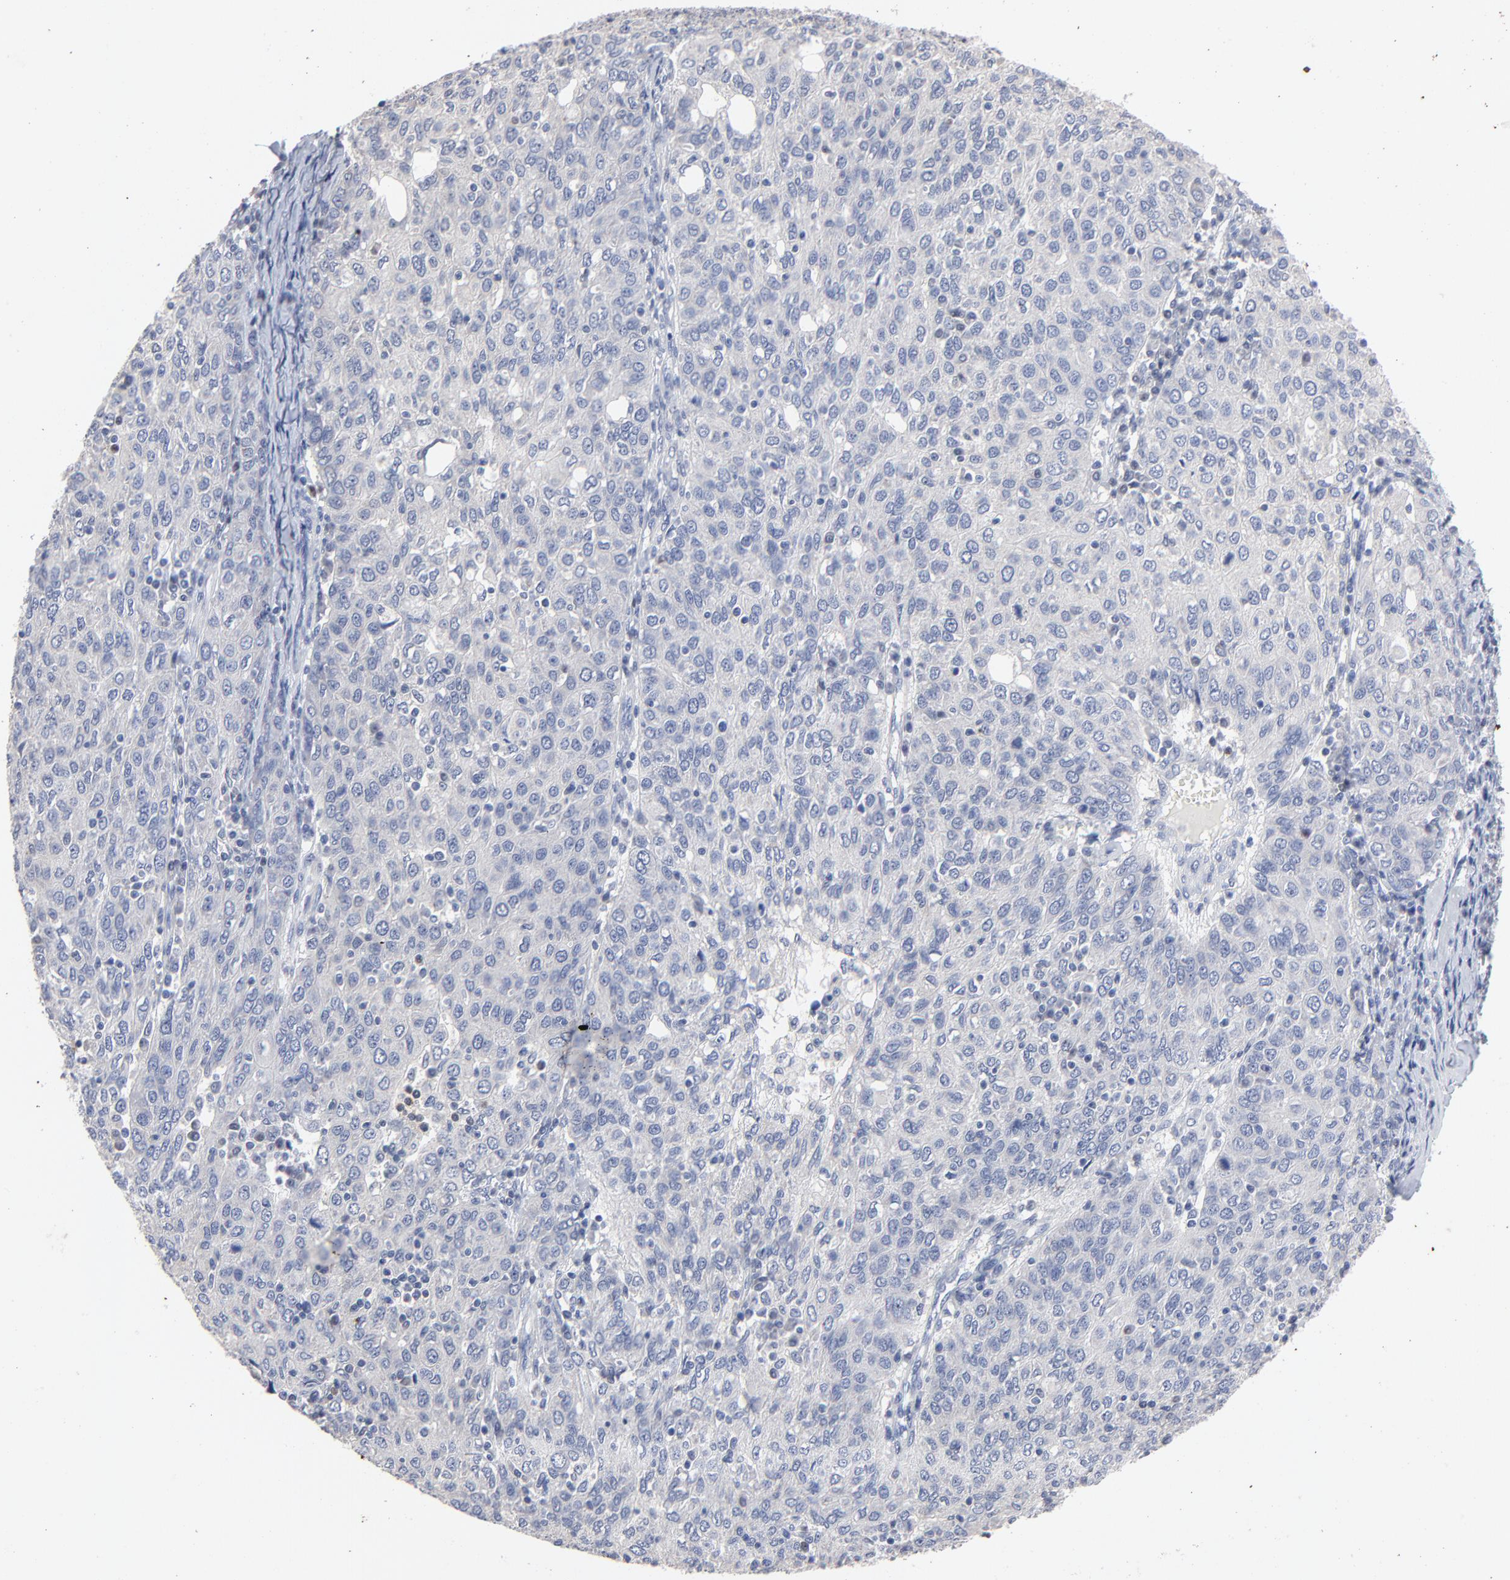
{"staining": {"intensity": "negative", "quantity": "none", "location": "none"}, "tissue": "ovarian cancer", "cell_type": "Tumor cells", "image_type": "cancer", "snomed": [{"axis": "morphology", "description": "Carcinoma, endometroid"}, {"axis": "topography", "description": "Ovary"}], "caption": "This is an IHC image of human endometroid carcinoma (ovarian). There is no expression in tumor cells.", "gene": "AADAC", "patient": {"sex": "female", "age": 50}}